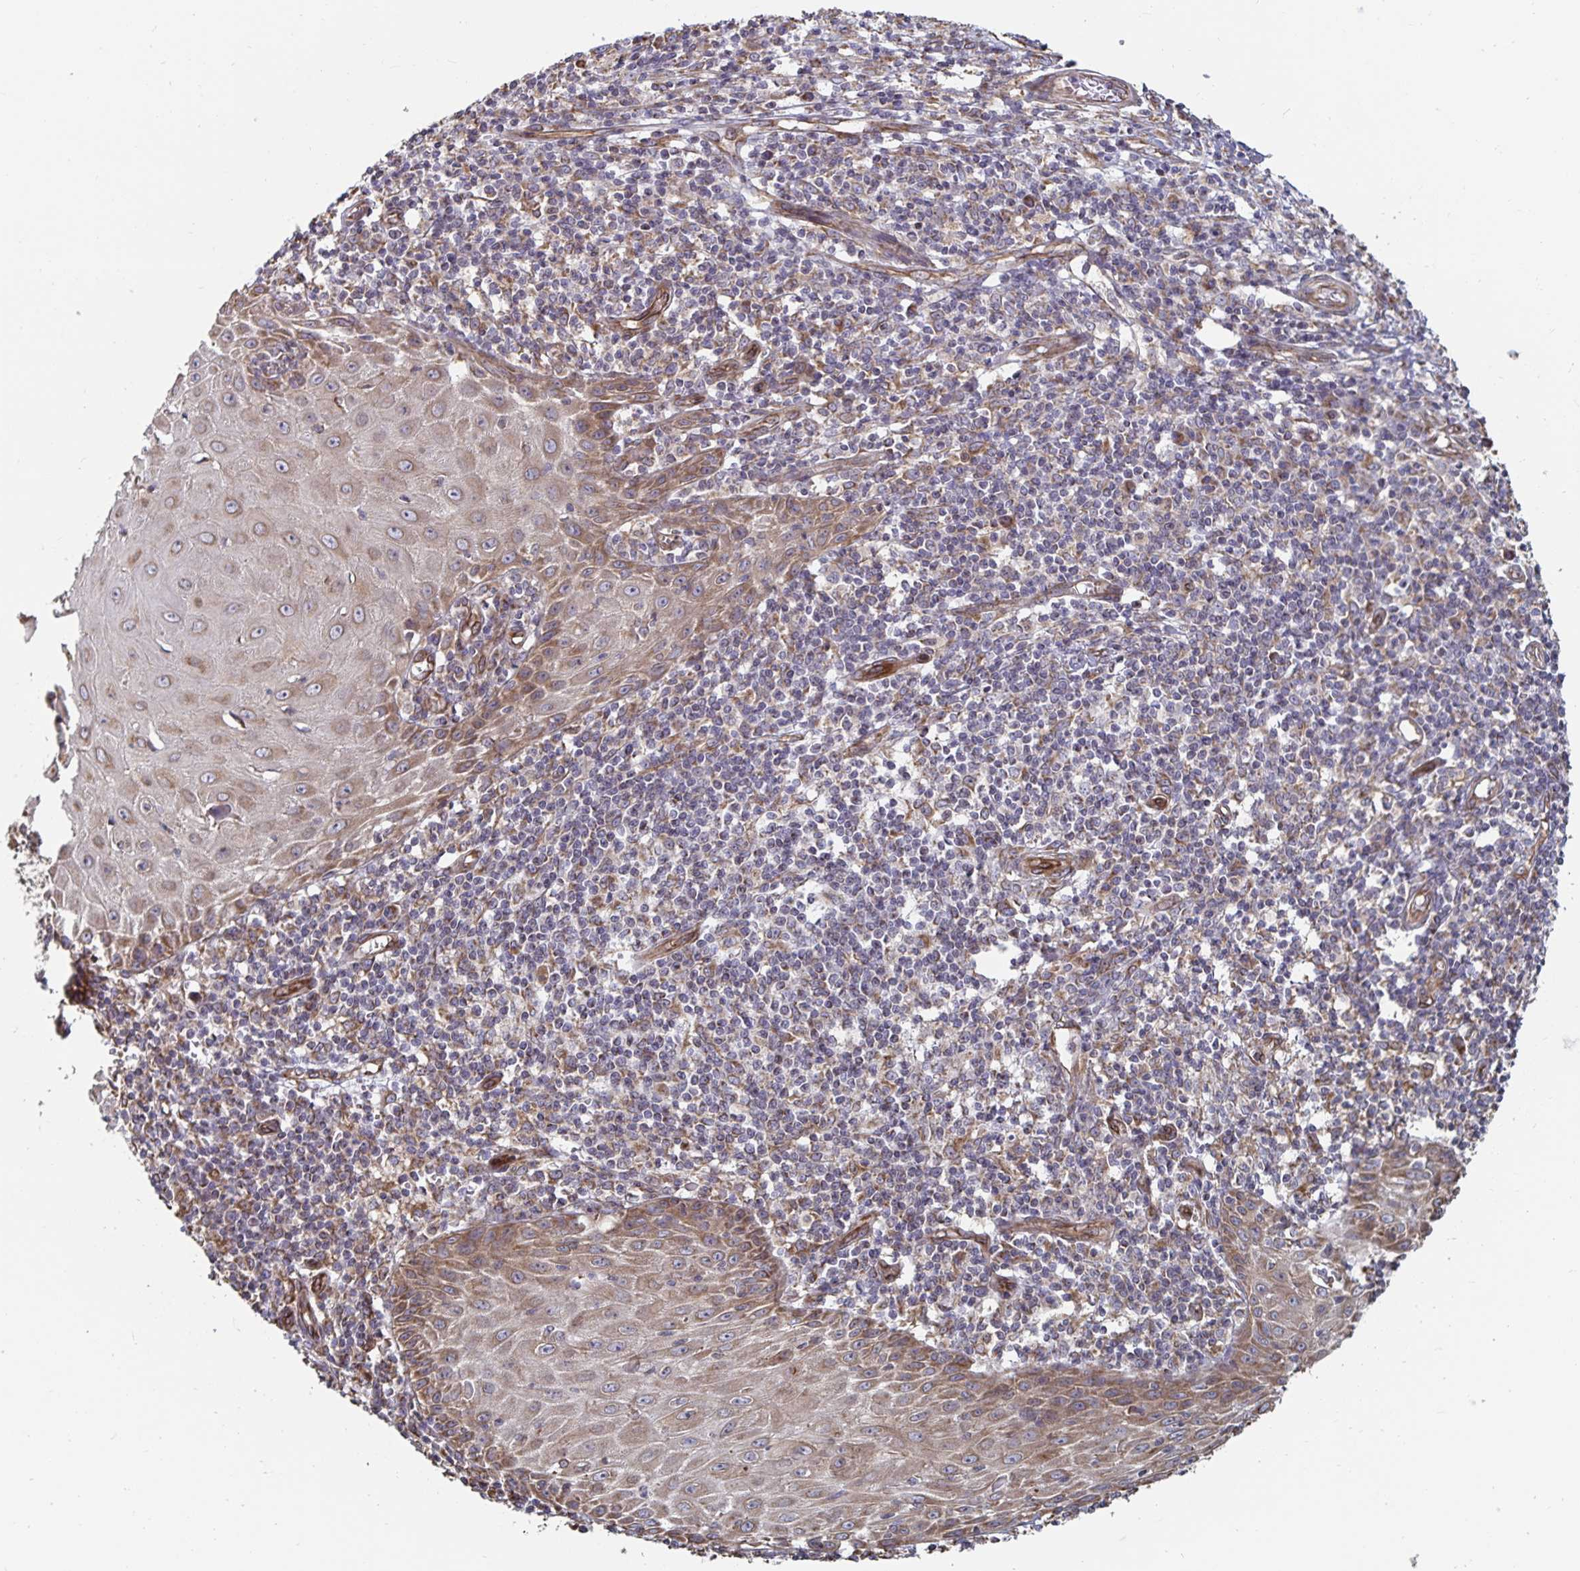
{"staining": {"intensity": "weak", "quantity": "<25%", "location": "cytoplasmic/membranous"}, "tissue": "skin cancer", "cell_type": "Tumor cells", "image_type": "cancer", "snomed": [{"axis": "morphology", "description": "Squamous cell carcinoma, NOS"}, {"axis": "topography", "description": "Skin"}], "caption": "Immunohistochemistry (IHC) of skin cancer exhibits no positivity in tumor cells.", "gene": "BCAP29", "patient": {"sex": "female", "age": 73}}